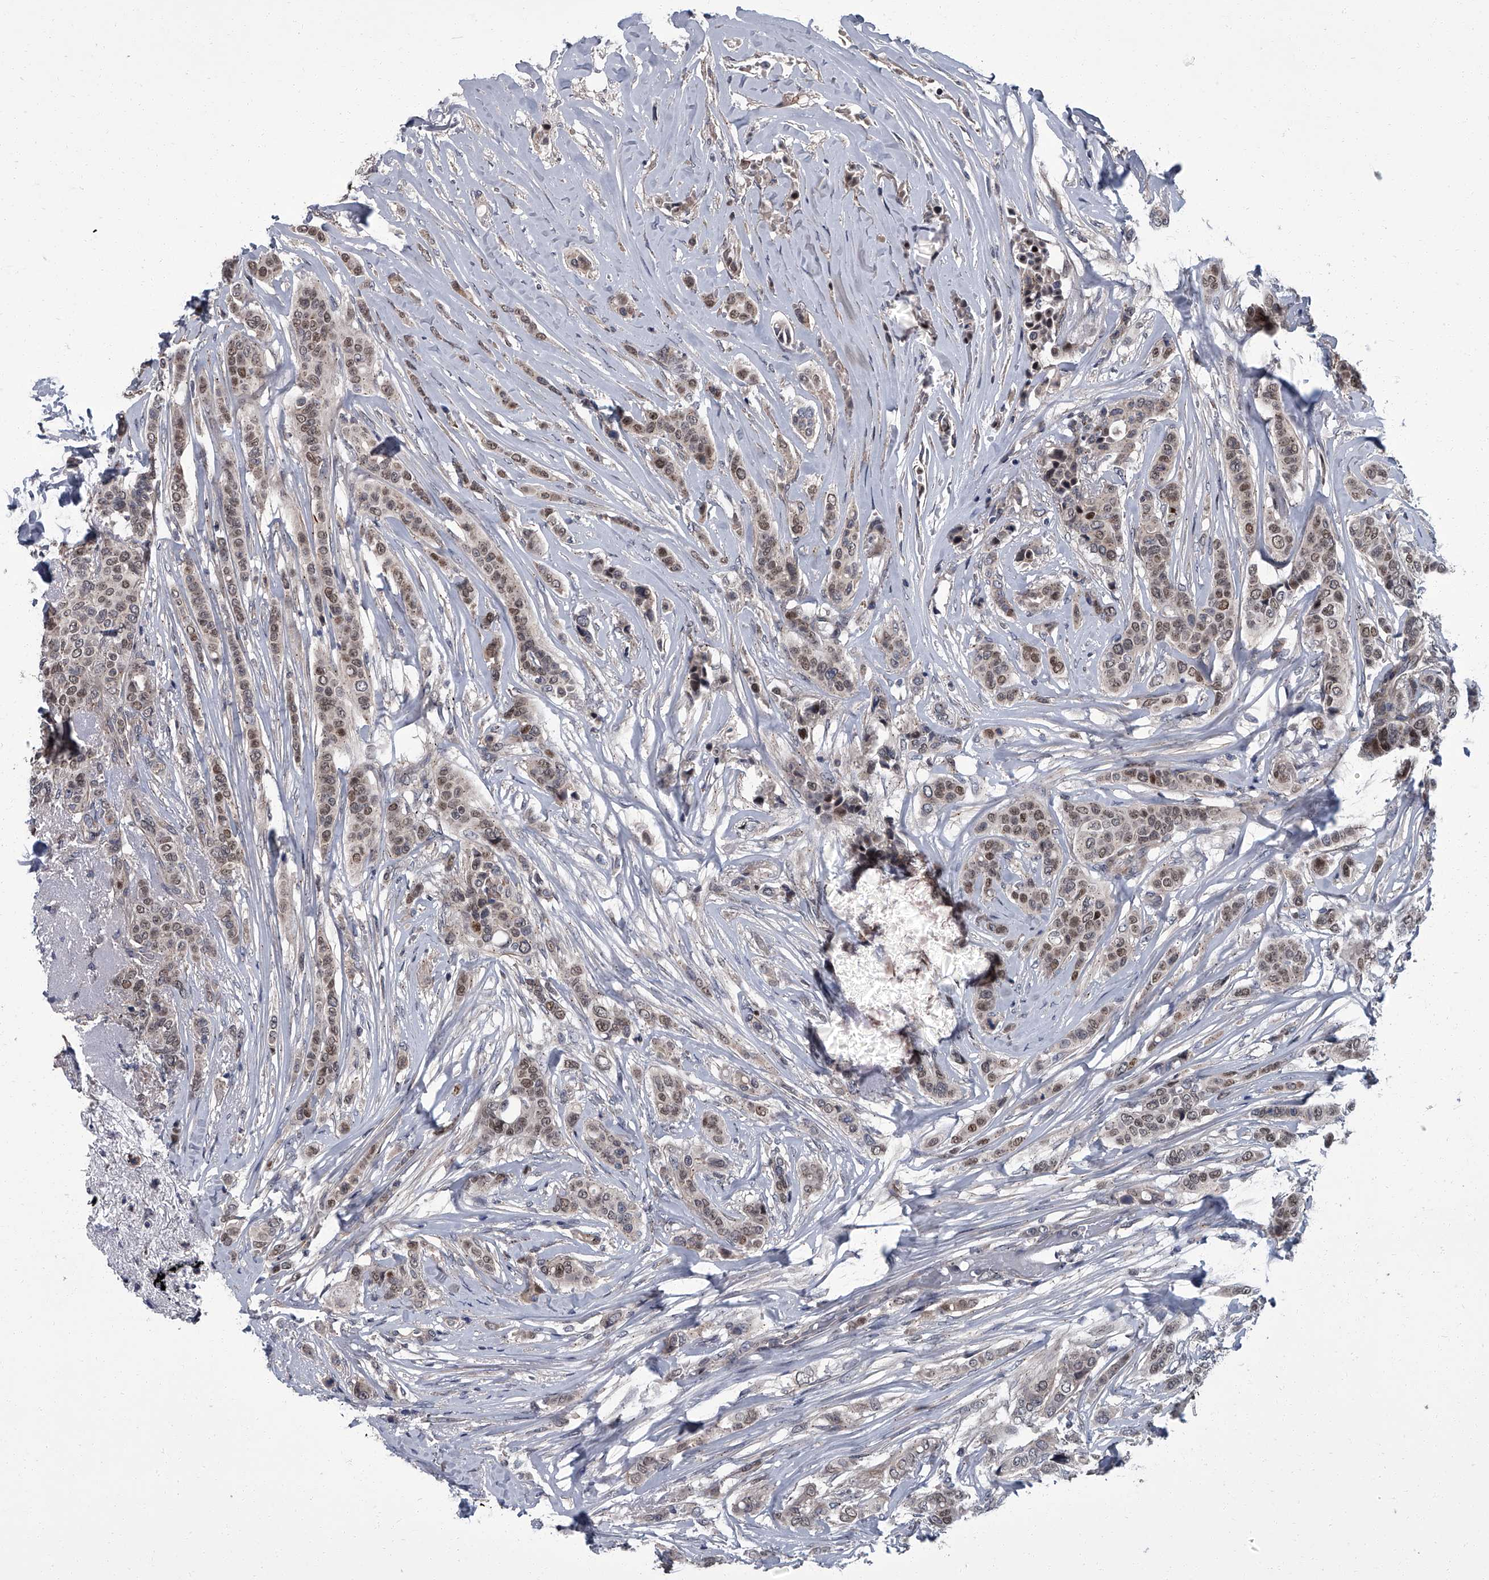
{"staining": {"intensity": "weak", "quantity": ">75%", "location": "nuclear"}, "tissue": "breast cancer", "cell_type": "Tumor cells", "image_type": "cancer", "snomed": [{"axis": "morphology", "description": "Lobular carcinoma"}, {"axis": "topography", "description": "Breast"}], "caption": "Protein positivity by IHC demonstrates weak nuclear positivity in approximately >75% of tumor cells in lobular carcinoma (breast).", "gene": "ZNF274", "patient": {"sex": "female", "age": 51}}